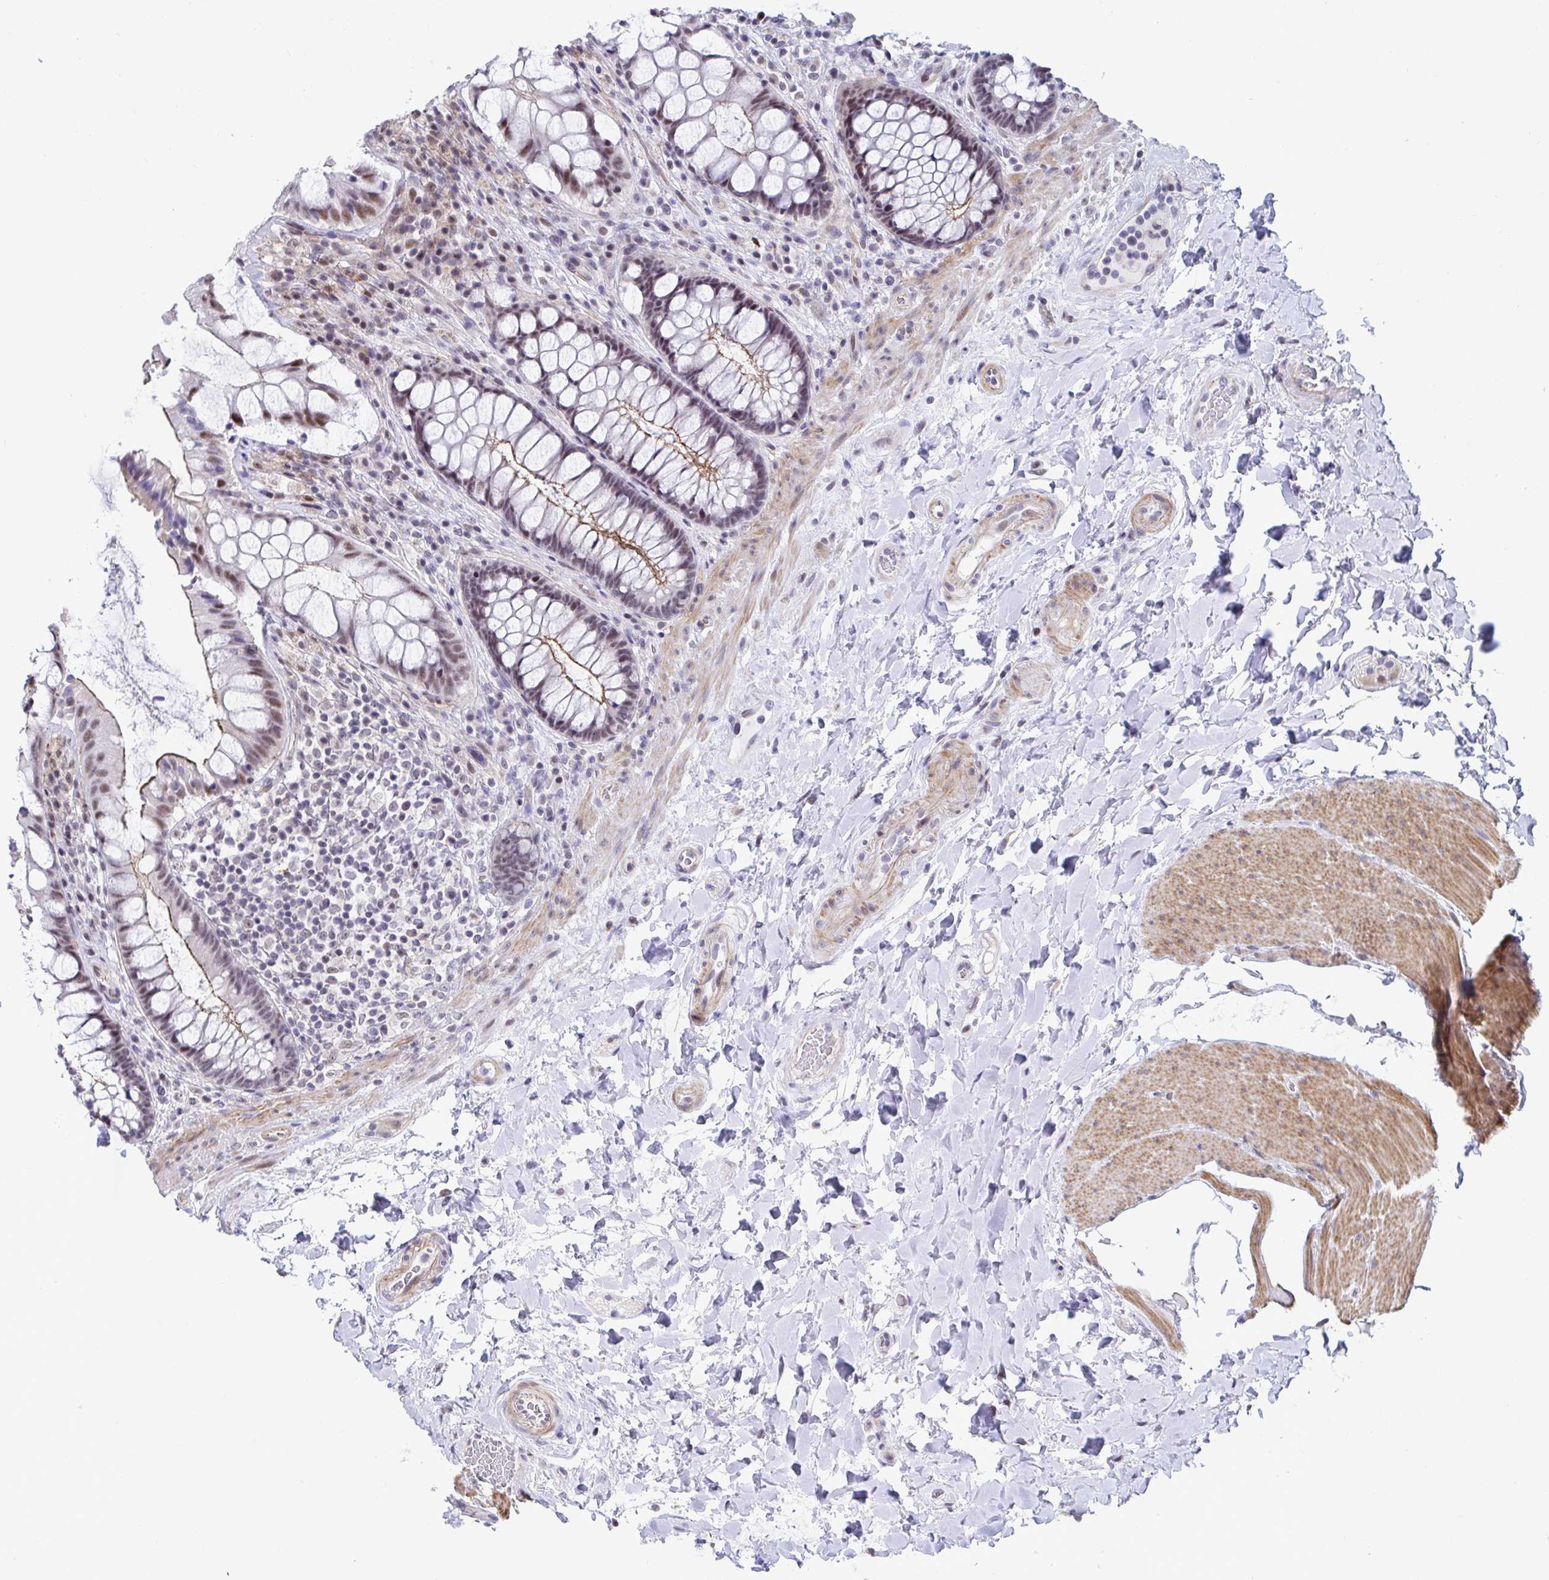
{"staining": {"intensity": "moderate", "quantity": "25%-75%", "location": "cytoplasmic/membranous,nuclear"}, "tissue": "rectum", "cell_type": "Glandular cells", "image_type": "normal", "snomed": [{"axis": "morphology", "description": "Normal tissue, NOS"}, {"axis": "topography", "description": "Rectum"}], "caption": "Rectum stained with a brown dye reveals moderate cytoplasmic/membranous,nuclear positive staining in about 25%-75% of glandular cells.", "gene": "WDR72", "patient": {"sex": "female", "age": 58}}